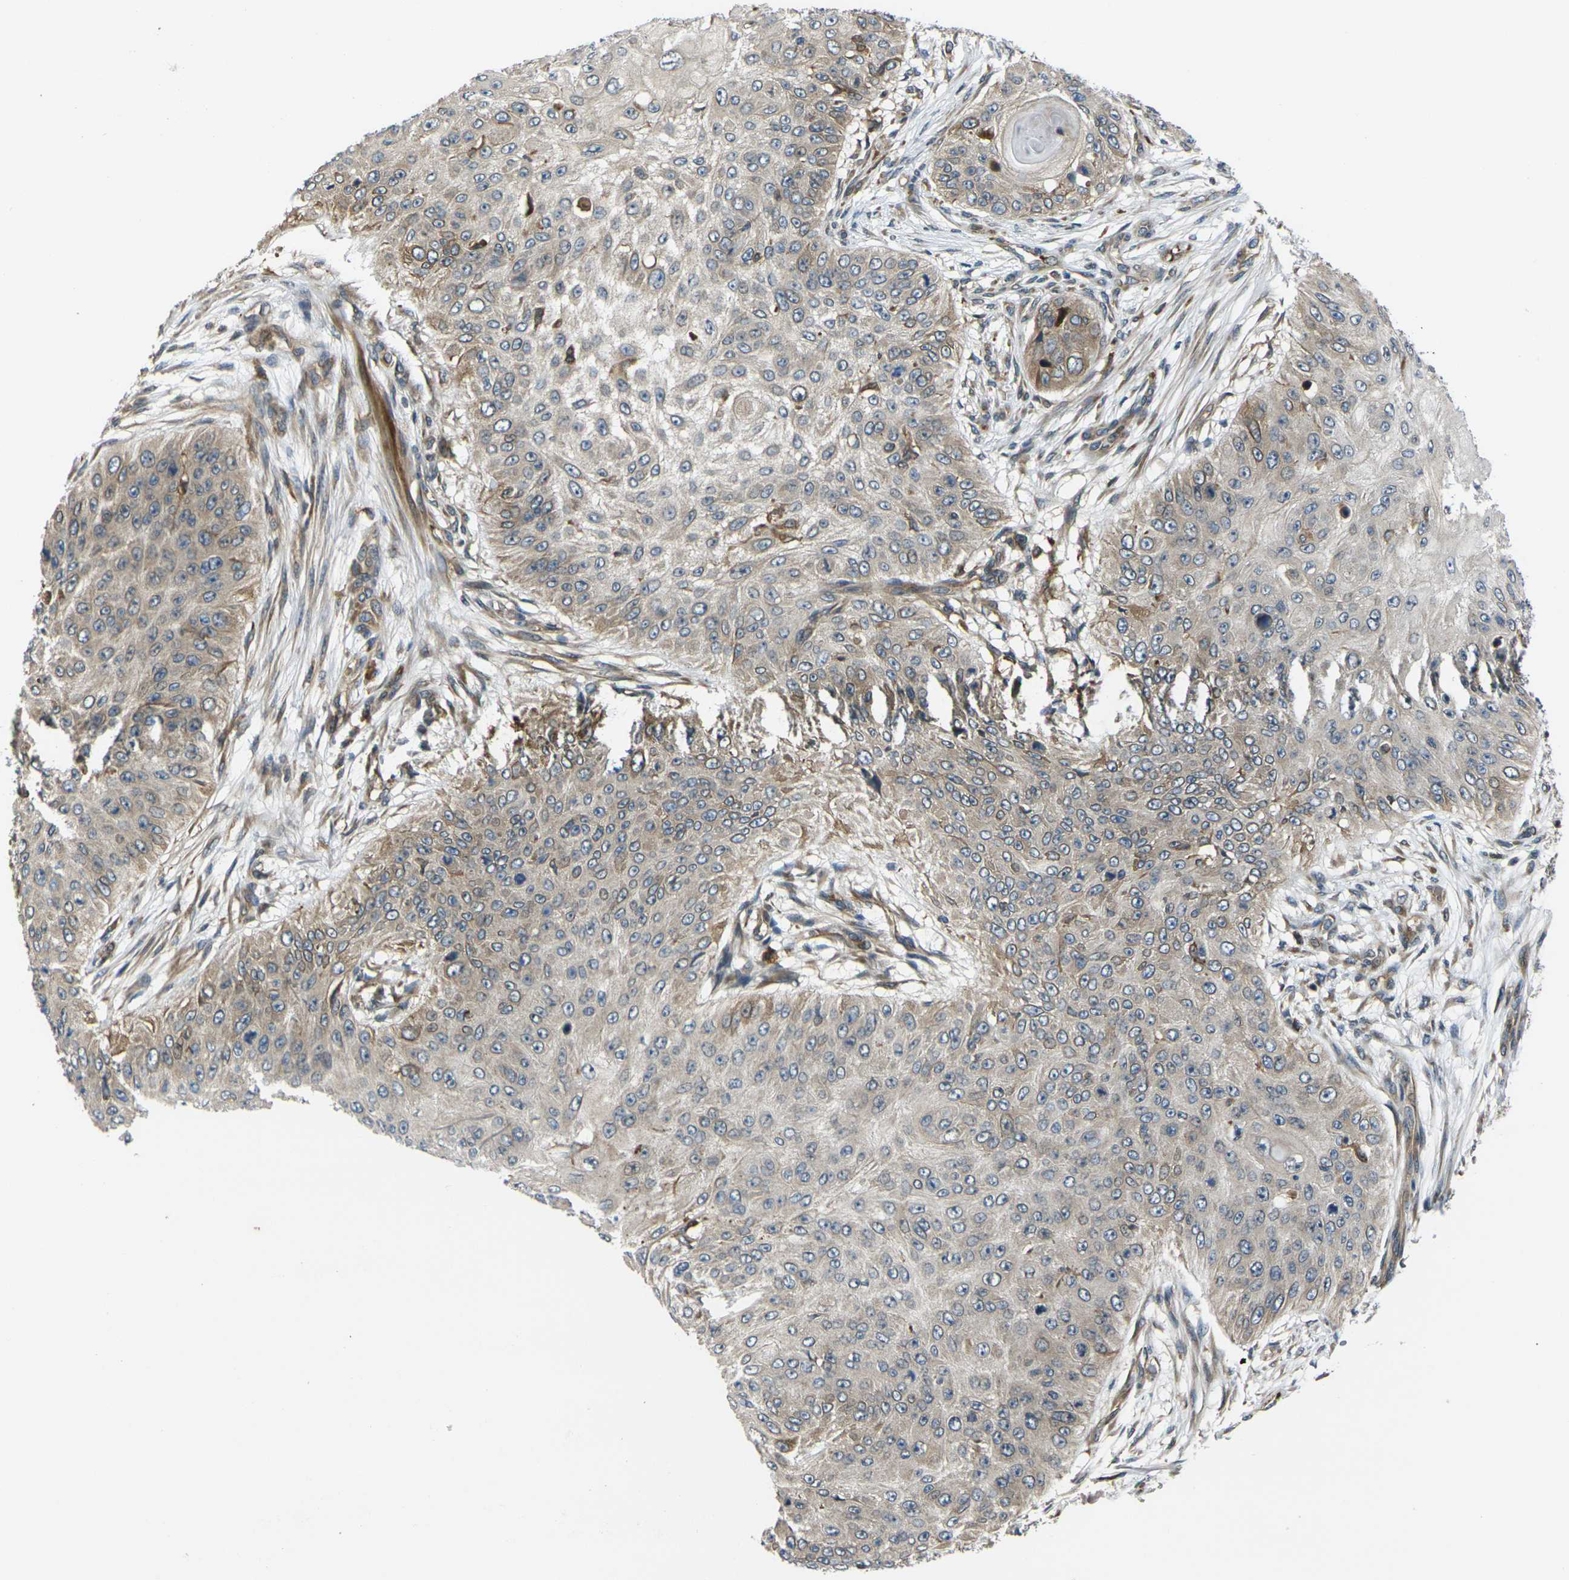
{"staining": {"intensity": "weak", "quantity": ">75%", "location": "cytoplasmic/membranous"}, "tissue": "skin cancer", "cell_type": "Tumor cells", "image_type": "cancer", "snomed": [{"axis": "morphology", "description": "Squamous cell carcinoma, NOS"}, {"axis": "topography", "description": "Skin"}], "caption": "Protein staining shows weak cytoplasmic/membranous staining in about >75% of tumor cells in skin cancer.", "gene": "FZD1", "patient": {"sex": "female", "age": 80}}